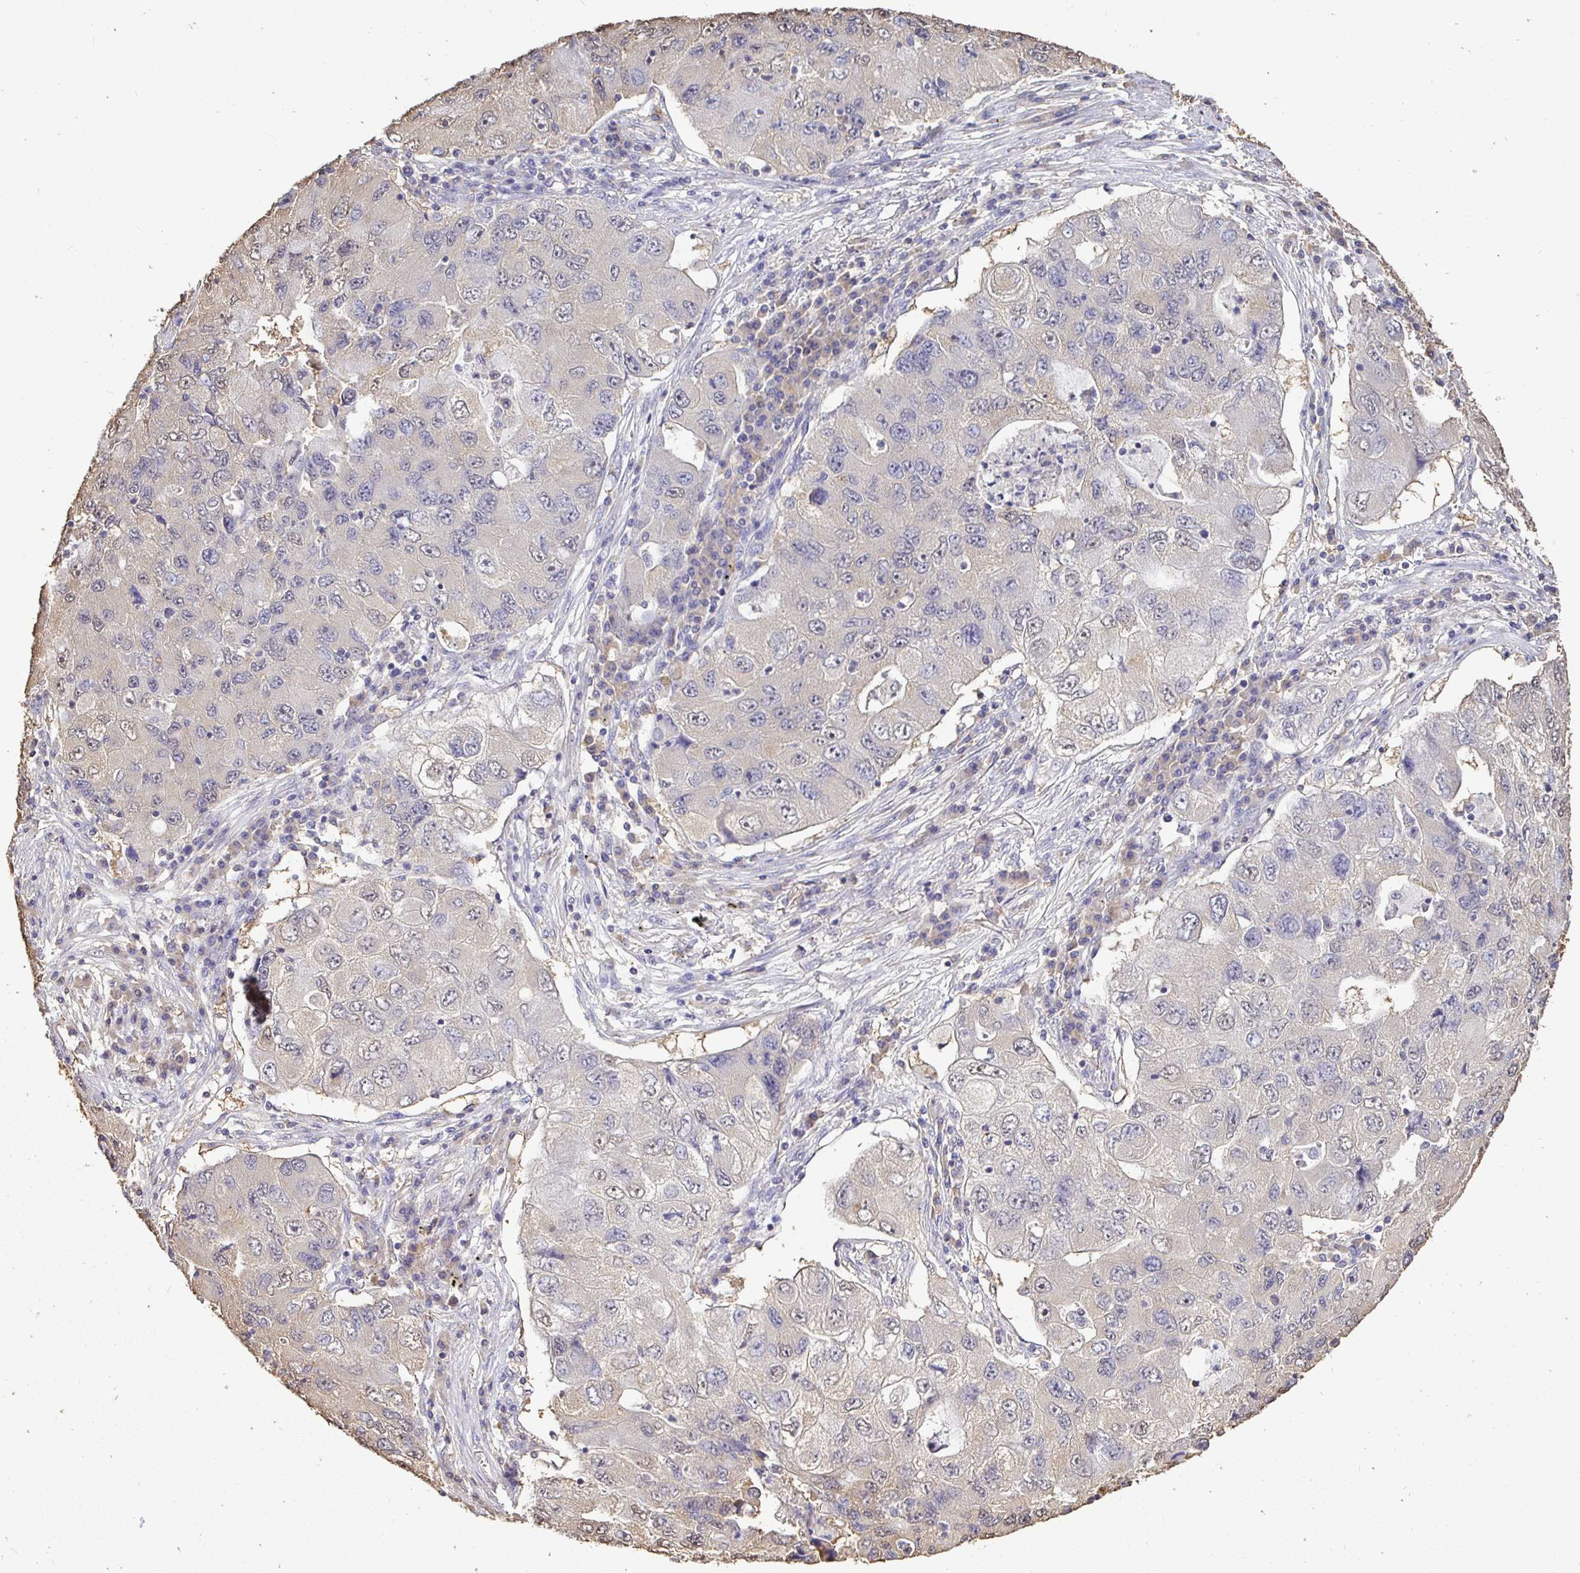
{"staining": {"intensity": "negative", "quantity": "none", "location": "none"}, "tissue": "lung cancer", "cell_type": "Tumor cells", "image_type": "cancer", "snomed": [{"axis": "morphology", "description": "Adenocarcinoma, NOS"}, {"axis": "morphology", "description": "Adenocarcinoma, metastatic, NOS"}, {"axis": "topography", "description": "Lymph node"}, {"axis": "topography", "description": "Lung"}], "caption": "Metastatic adenocarcinoma (lung) stained for a protein using immunohistochemistry exhibits no positivity tumor cells.", "gene": "MAPK8IP3", "patient": {"sex": "female", "age": 54}}